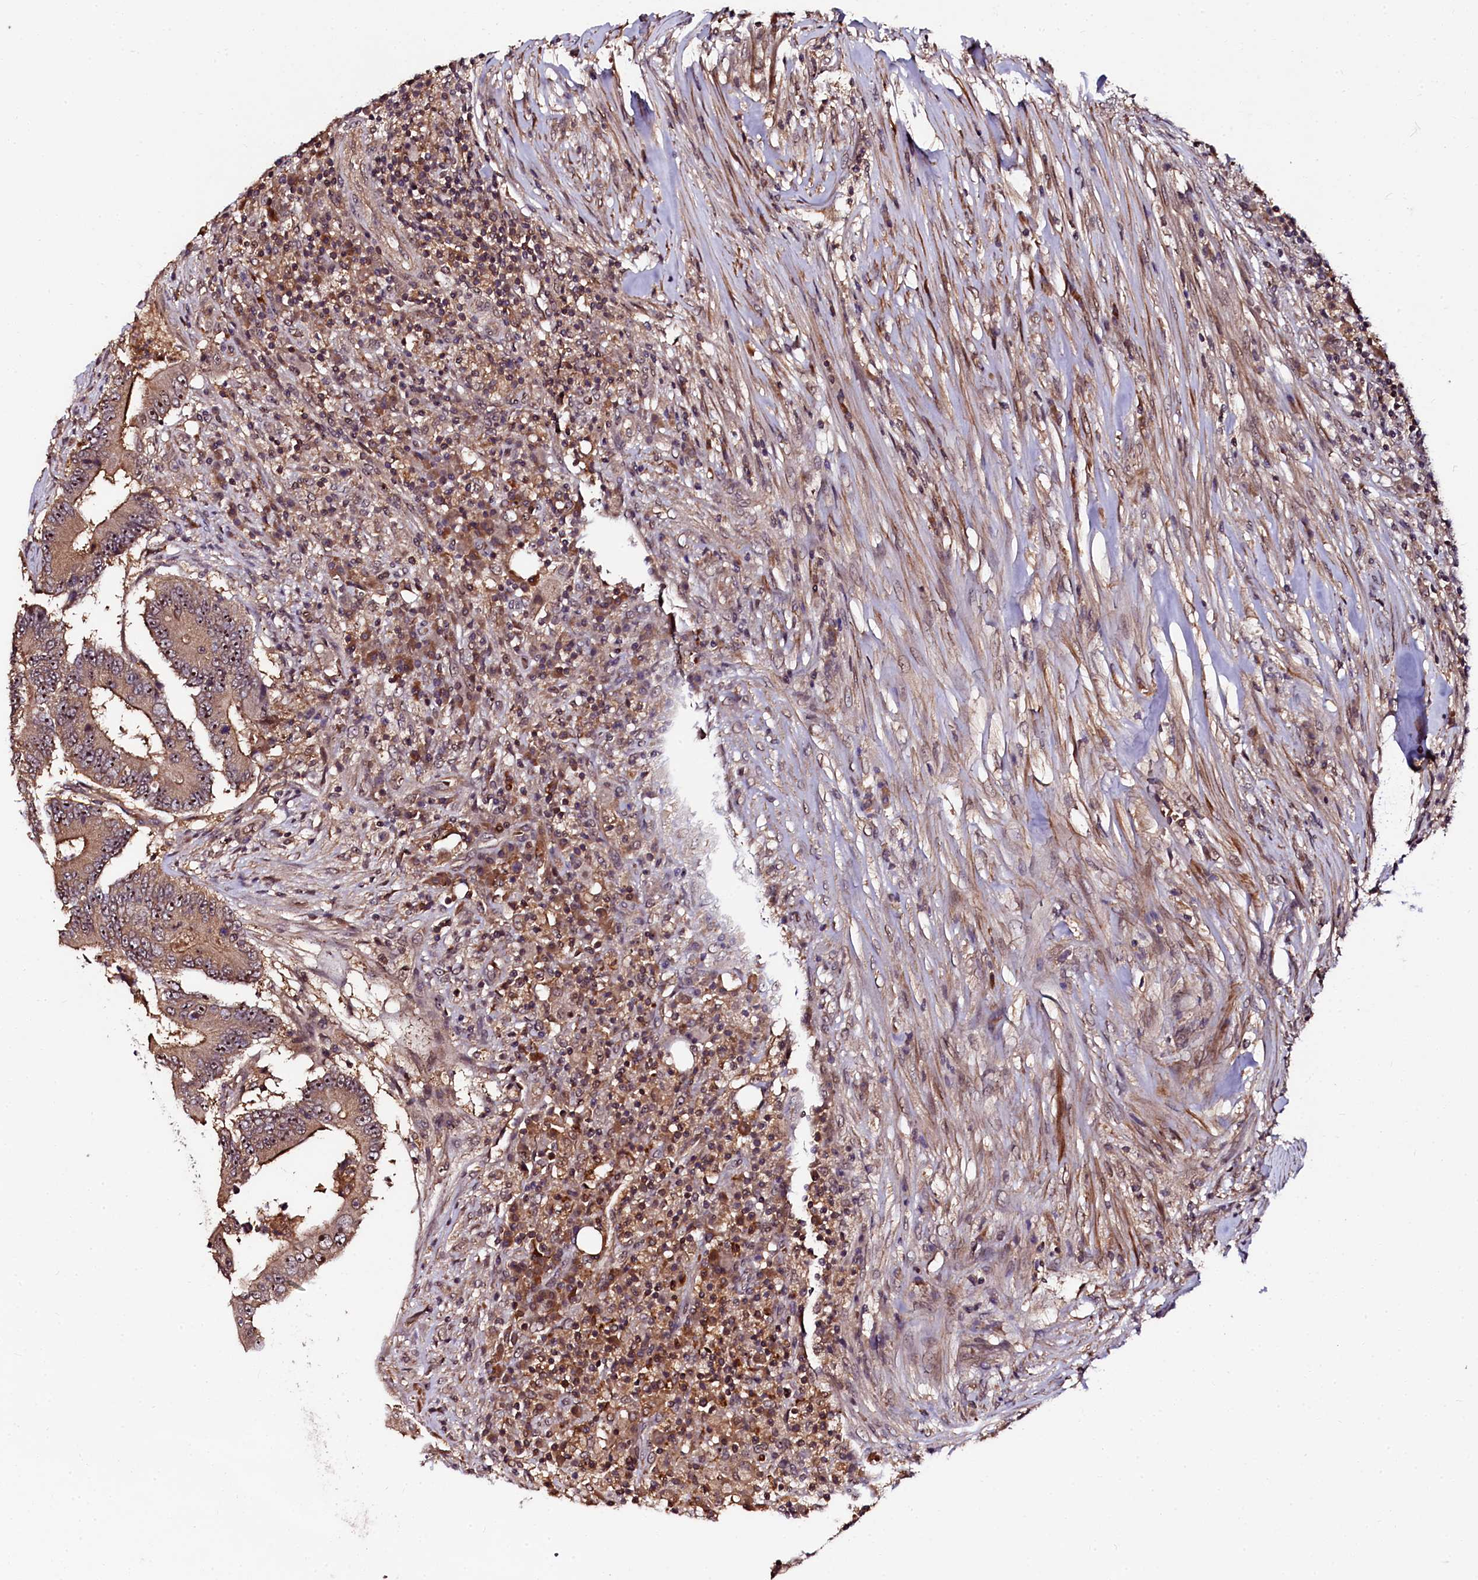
{"staining": {"intensity": "moderate", "quantity": ">75%", "location": "cytoplasmic/membranous,nuclear"}, "tissue": "colorectal cancer", "cell_type": "Tumor cells", "image_type": "cancer", "snomed": [{"axis": "morphology", "description": "Adenocarcinoma, NOS"}, {"axis": "topography", "description": "Colon"}], "caption": "Moderate cytoplasmic/membranous and nuclear staining is seen in about >75% of tumor cells in colorectal cancer (adenocarcinoma). (DAB (3,3'-diaminobenzidine) = brown stain, brightfield microscopy at high magnification).", "gene": "N4BP1", "patient": {"sex": "male", "age": 83}}